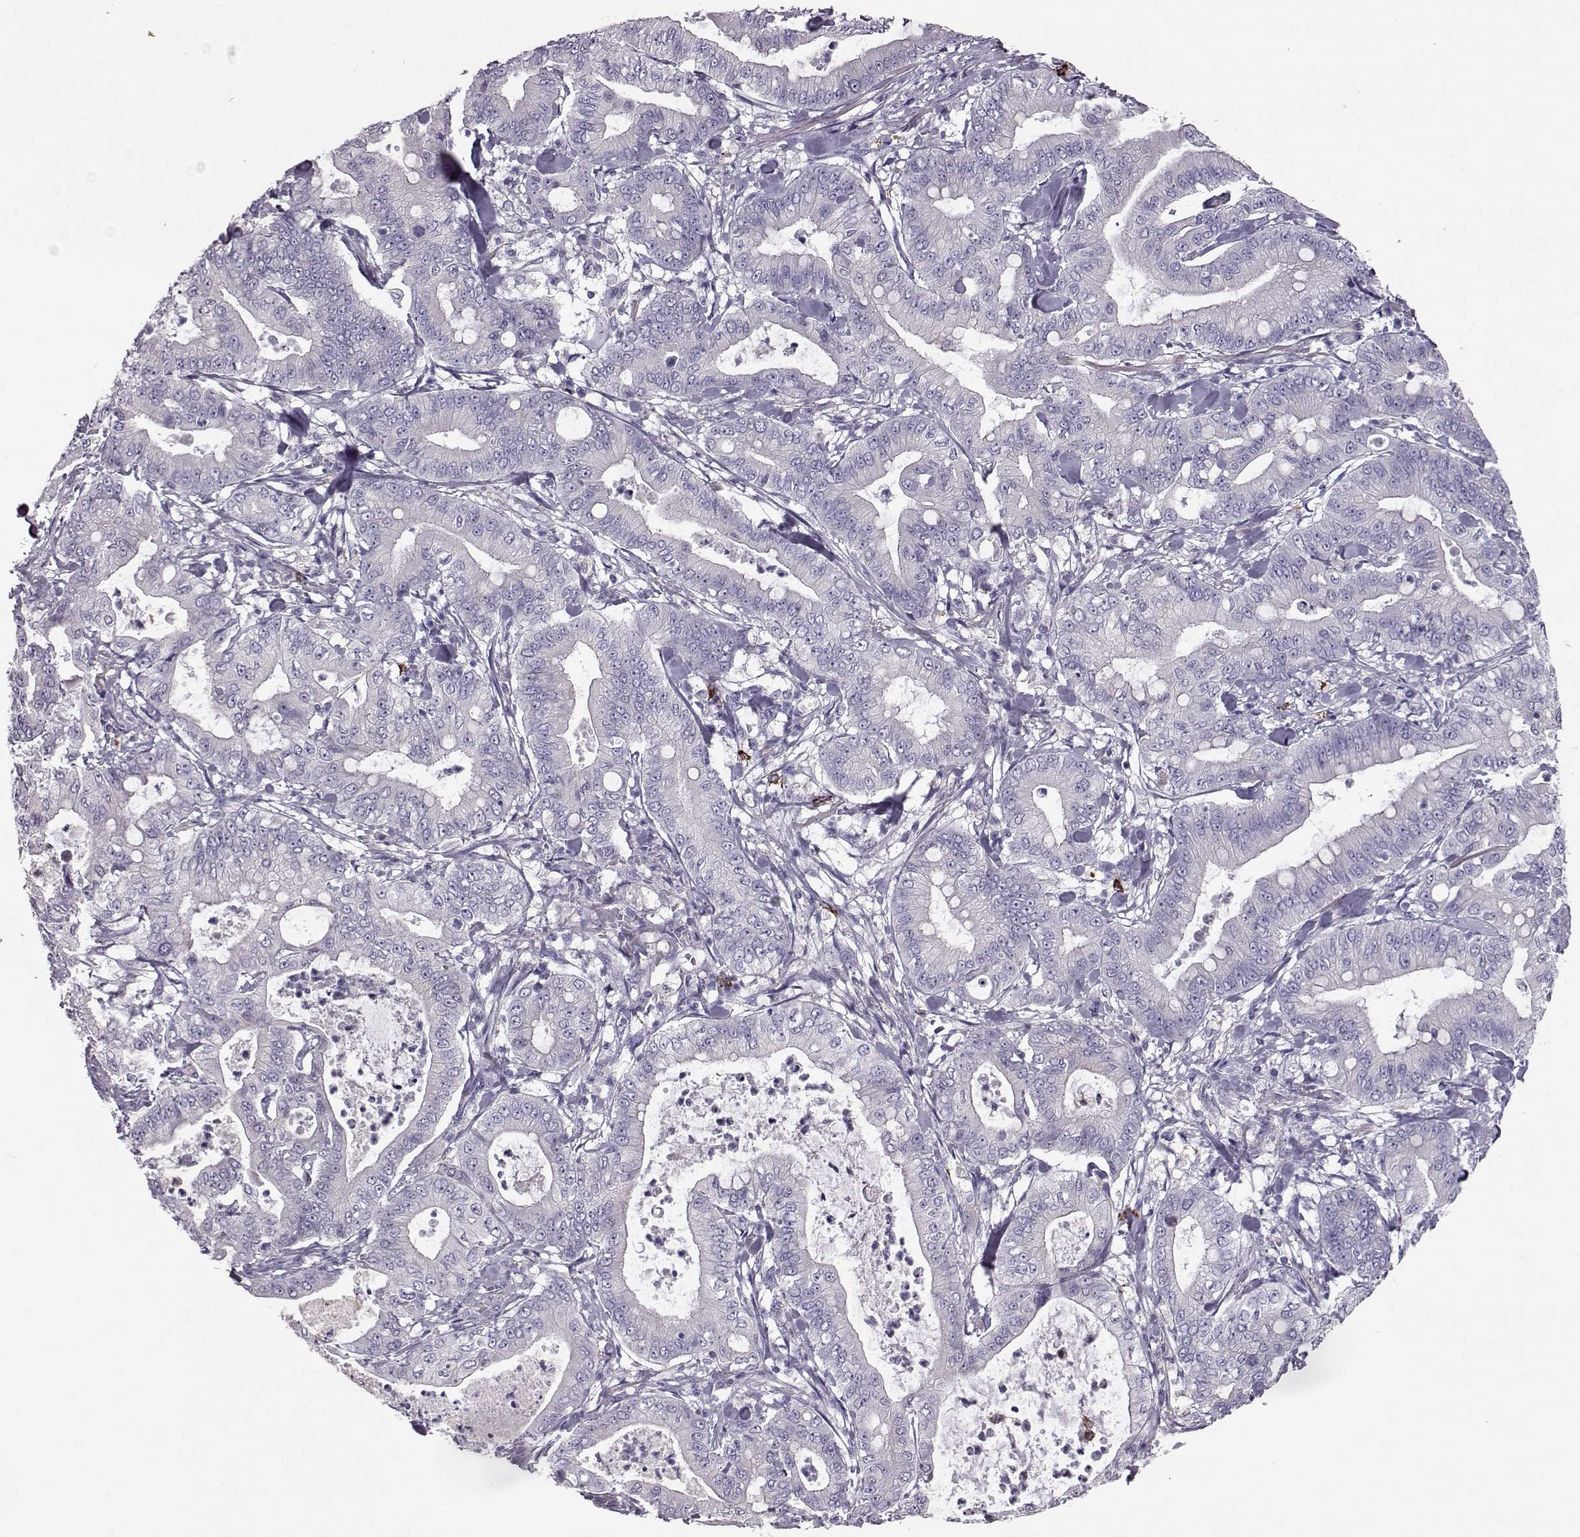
{"staining": {"intensity": "negative", "quantity": "none", "location": "none"}, "tissue": "pancreatic cancer", "cell_type": "Tumor cells", "image_type": "cancer", "snomed": [{"axis": "morphology", "description": "Adenocarcinoma, NOS"}, {"axis": "topography", "description": "Pancreas"}], "caption": "Immunohistochemistry (IHC) micrograph of neoplastic tissue: human pancreatic cancer (adenocarcinoma) stained with DAB (3,3'-diaminobenzidine) demonstrates no significant protein expression in tumor cells.", "gene": "ADGRG5", "patient": {"sex": "male", "age": 71}}